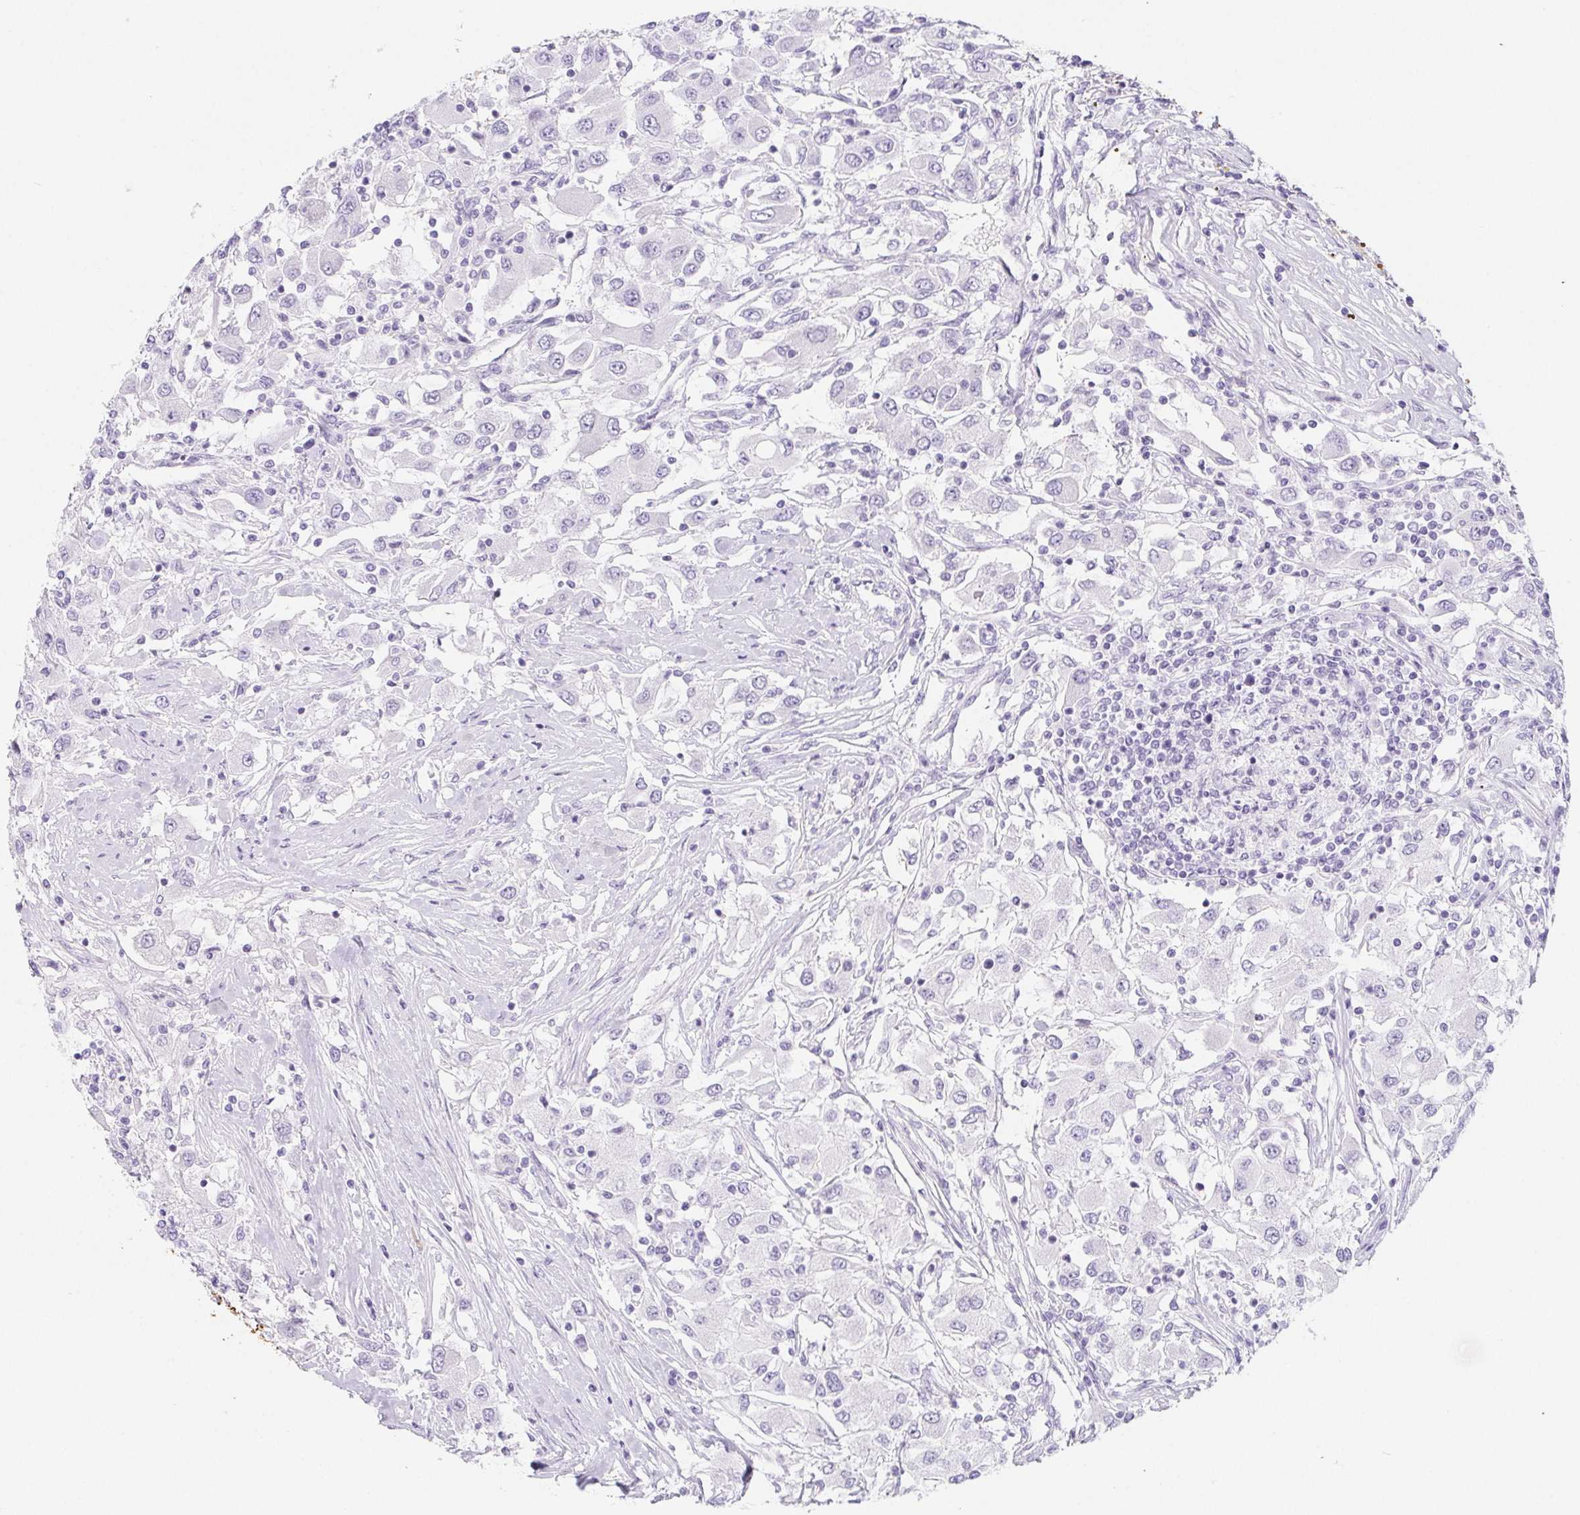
{"staining": {"intensity": "negative", "quantity": "none", "location": "none"}, "tissue": "renal cancer", "cell_type": "Tumor cells", "image_type": "cancer", "snomed": [{"axis": "morphology", "description": "Adenocarcinoma, NOS"}, {"axis": "topography", "description": "Kidney"}], "caption": "This is a photomicrograph of immunohistochemistry (IHC) staining of renal cancer (adenocarcinoma), which shows no staining in tumor cells.", "gene": "CYP21A2", "patient": {"sex": "female", "age": 67}}